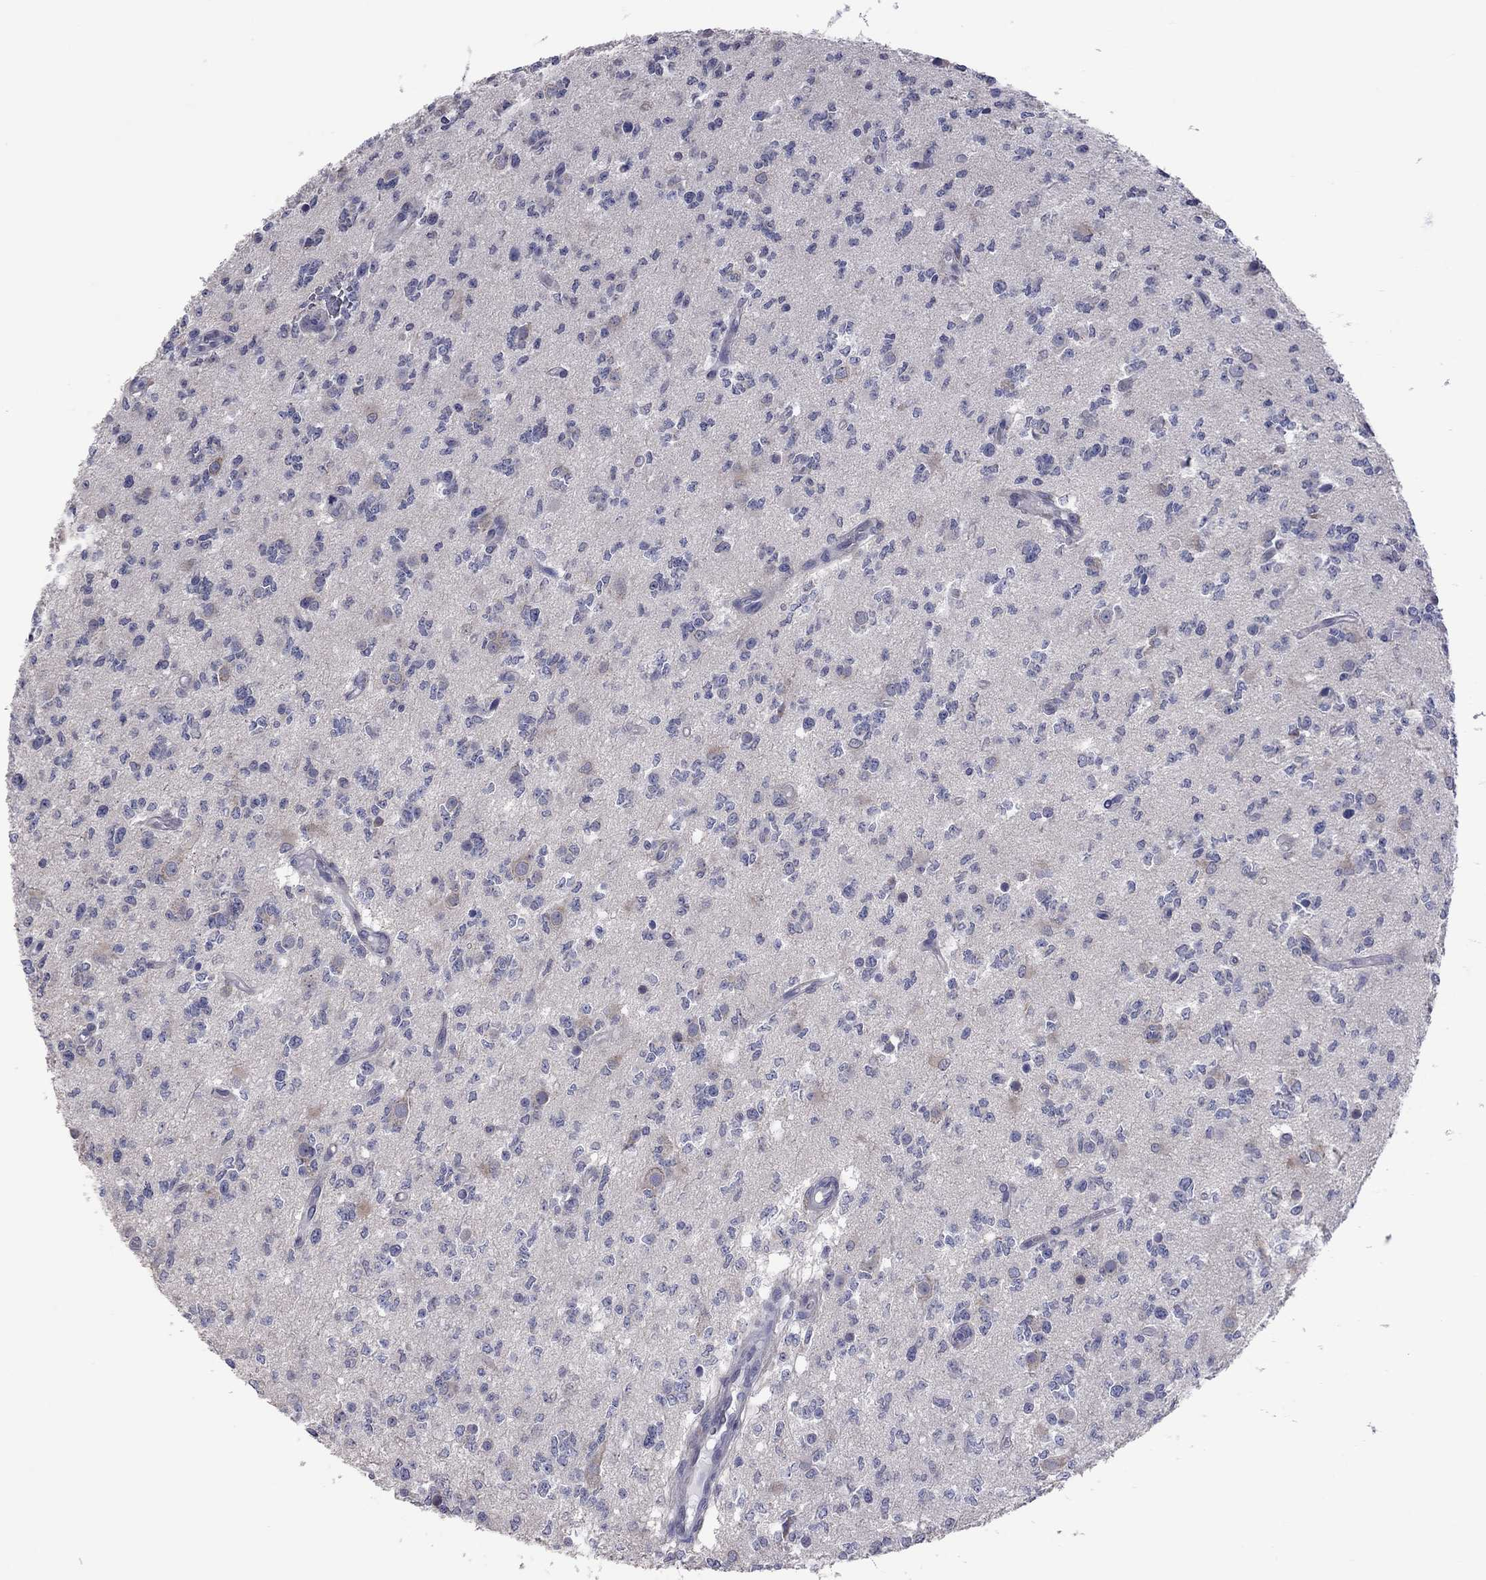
{"staining": {"intensity": "negative", "quantity": "none", "location": "none"}, "tissue": "glioma", "cell_type": "Tumor cells", "image_type": "cancer", "snomed": [{"axis": "morphology", "description": "Glioma, malignant, Low grade"}, {"axis": "topography", "description": "Brain"}], "caption": "IHC histopathology image of human glioma stained for a protein (brown), which exhibits no positivity in tumor cells.", "gene": "HYLS1", "patient": {"sex": "female", "age": 45}}